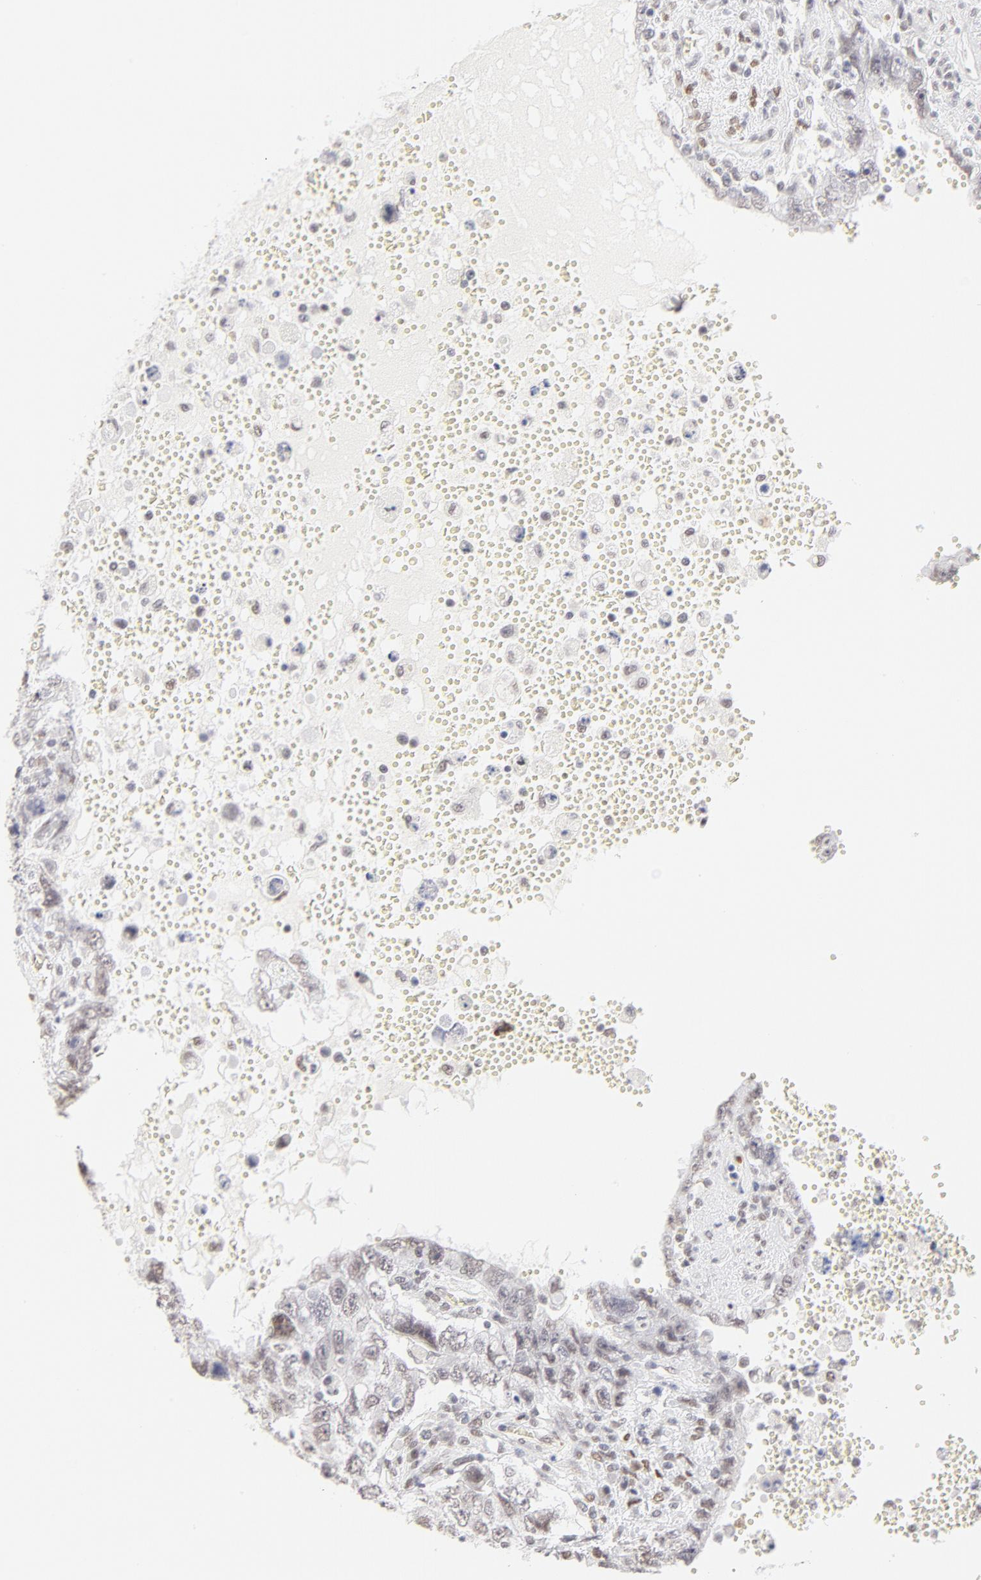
{"staining": {"intensity": "weak", "quantity": "<25%", "location": "nuclear"}, "tissue": "testis cancer", "cell_type": "Tumor cells", "image_type": "cancer", "snomed": [{"axis": "morphology", "description": "Carcinoma, Embryonal, NOS"}, {"axis": "topography", "description": "Testis"}], "caption": "A micrograph of embryonal carcinoma (testis) stained for a protein shows no brown staining in tumor cells.", "gene": "PBX1", "patient": {"sex": "male", "age": 26}}